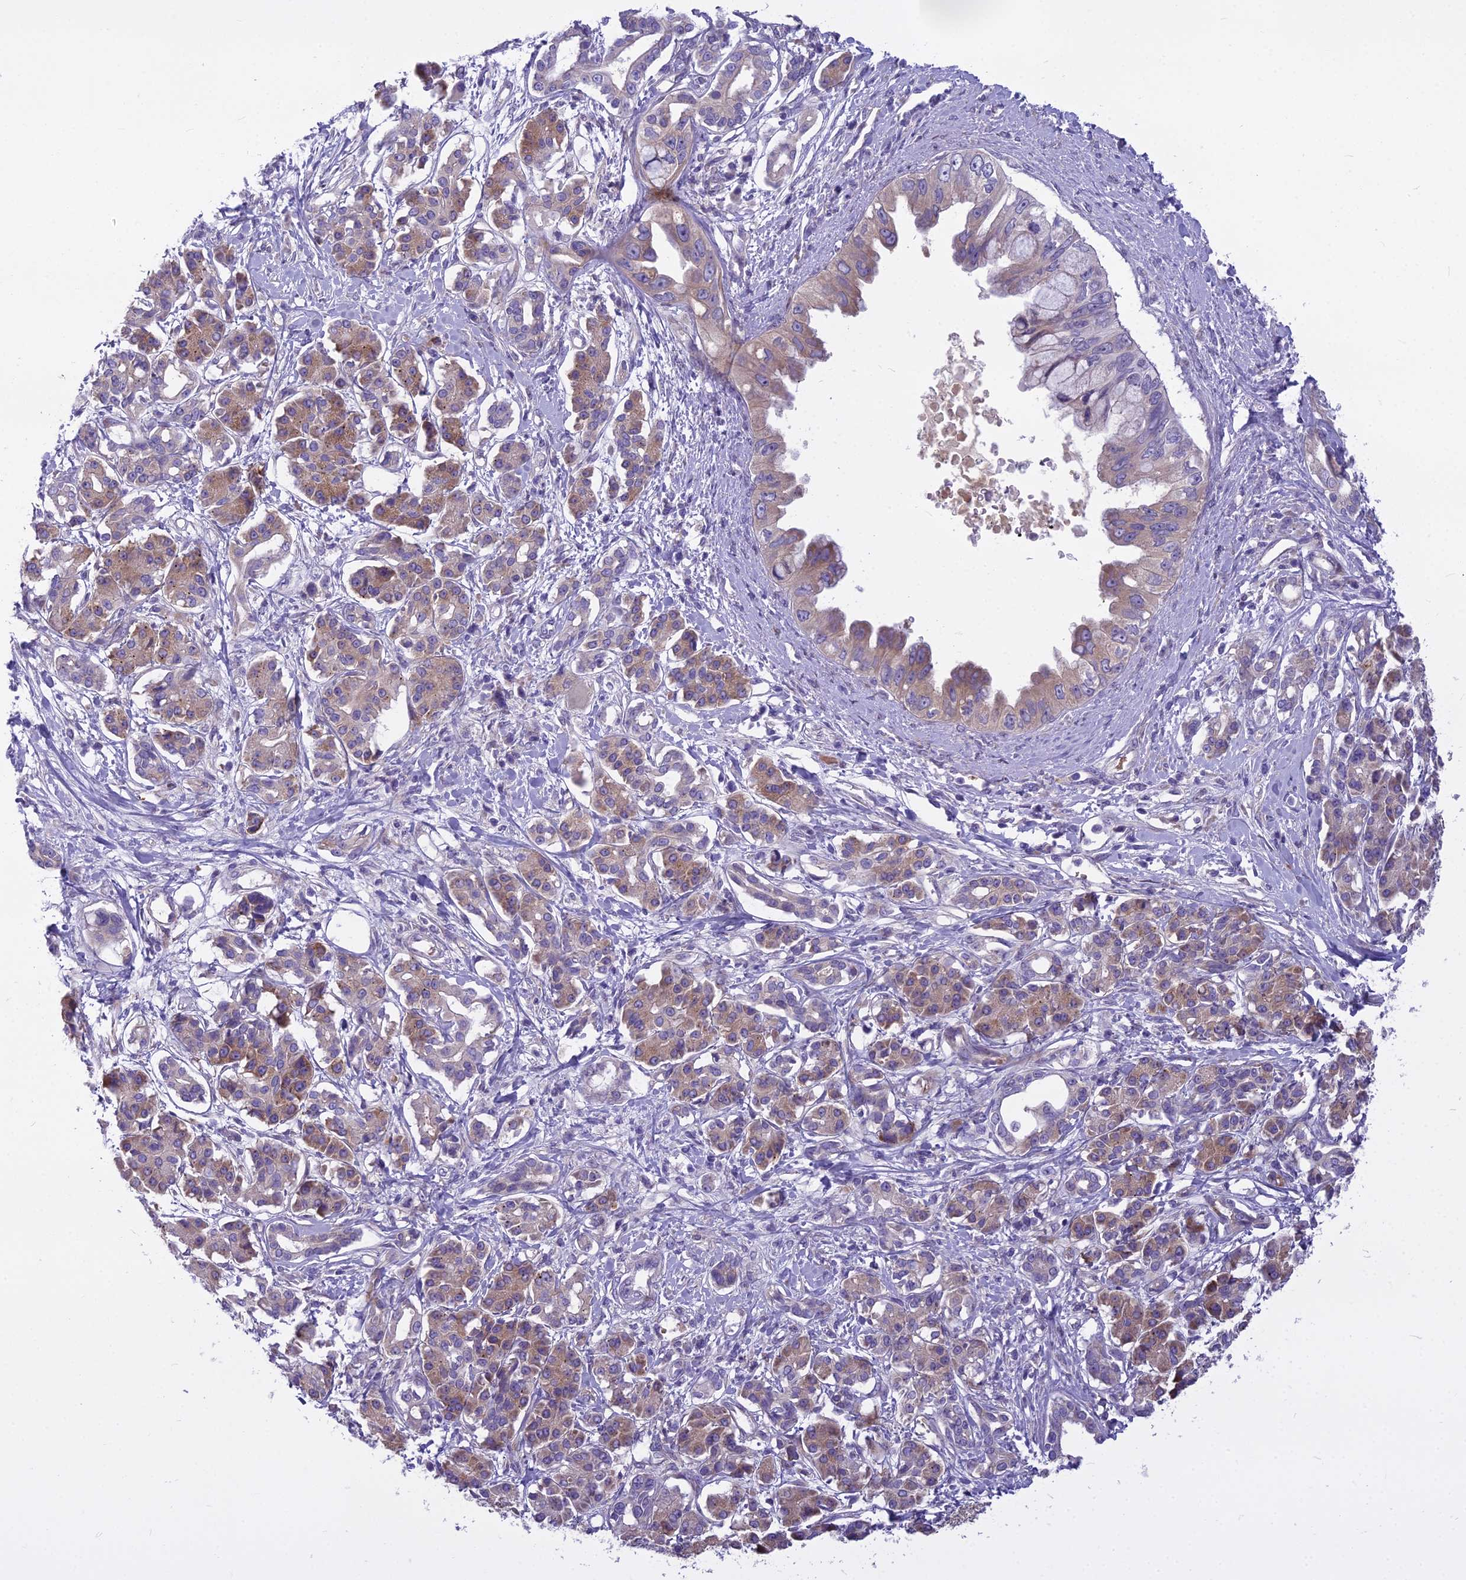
{"staining": {"intensity": "moderate", "quantity": "<25%", "location": "cytoplasmic/membranous"}, "tissue": "pancreatic cancer", "cell_type": "Tumor cells", "image_type": "cancer", "snomed": [{"axis": "morphology", "description": "Adenocarcinoma, NOS"}, {"axis": "topography", "description": "Pancreas"}], "caption": "An image of pancreatic cancer stained for a protein demonstrates moderate cytoplasmic/membranous brown staining in tumor cells. (brown staining indicates protein expression, while blue staining denotes nuclei).", "gene": "PCDHB14", "patient": {"sex": "female", "age": 56}}